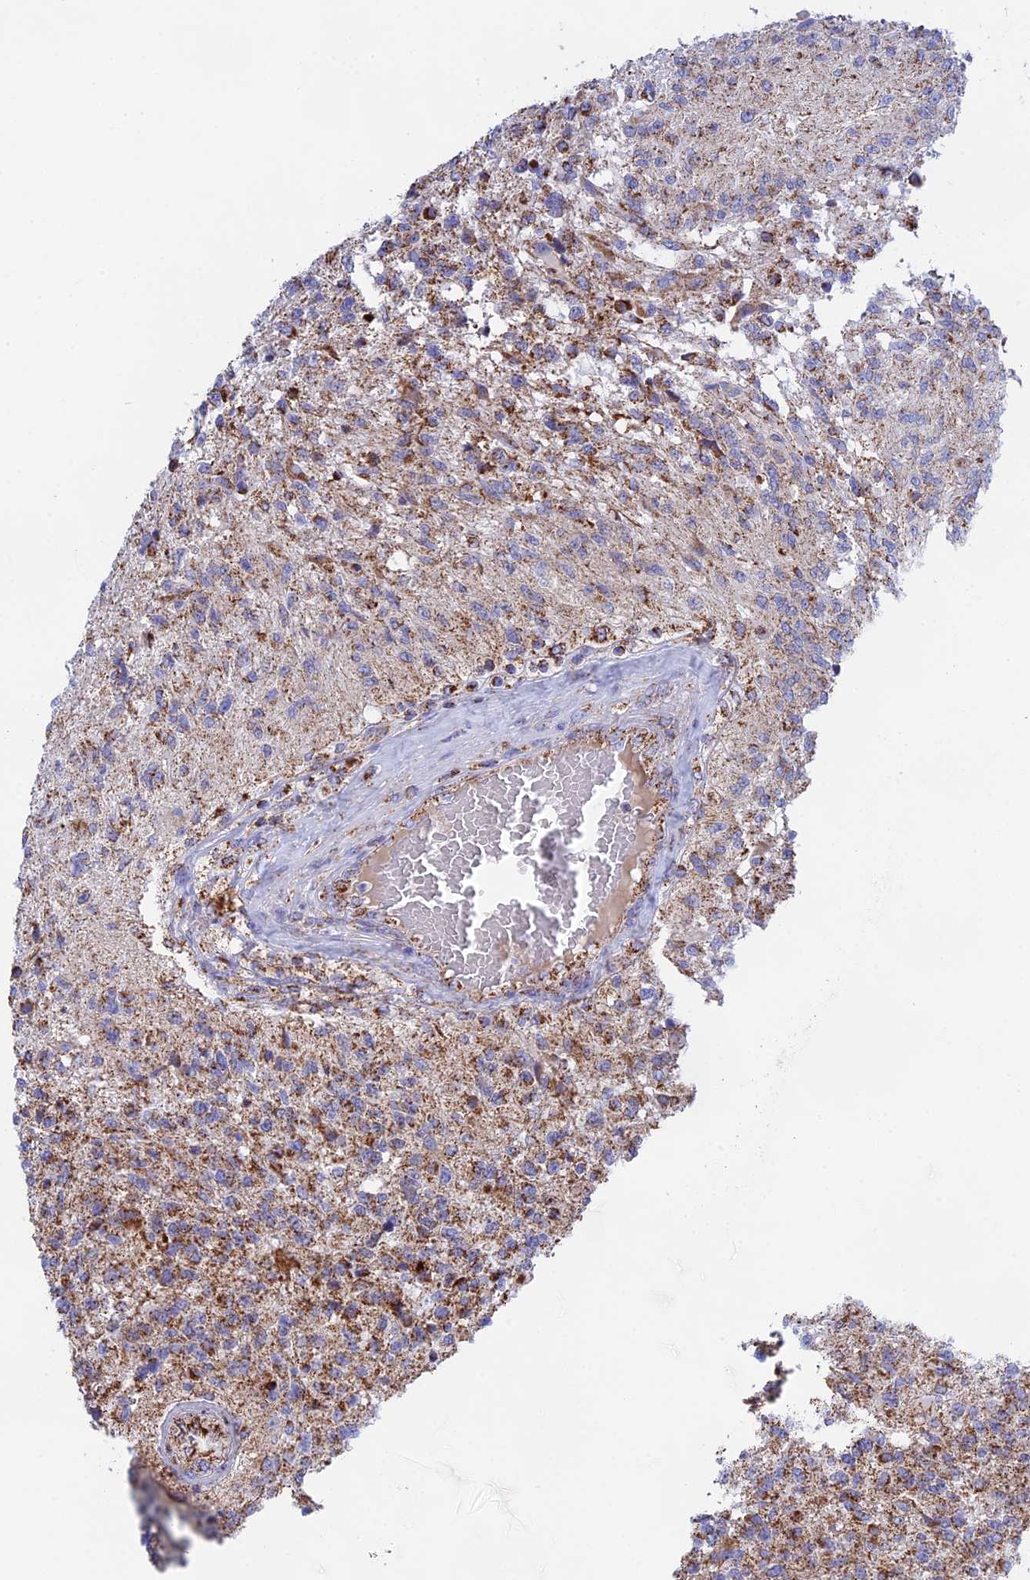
{"staining": {"intensity": "moderate", "quantity": "25%-75%", "location": "cytoplasmic/membranous"}, "tissue": "glioma", "cell_type": "Tumor cells", "image_type": "cancer", "snomed": [{"axis": "morphology", "description": "Glioma, malignant, High grade"}, {"axis": "topography", "description": "Brain"}], "caption": "Human malignant glioma (high-grade) stained for a protein (brown) displays moderate cytoplasmic/membranous positive positivity in about 25%-75% of tumor cells.", "gene": "NDUFA5", "patient": {"sex": "male", "age": 56}}